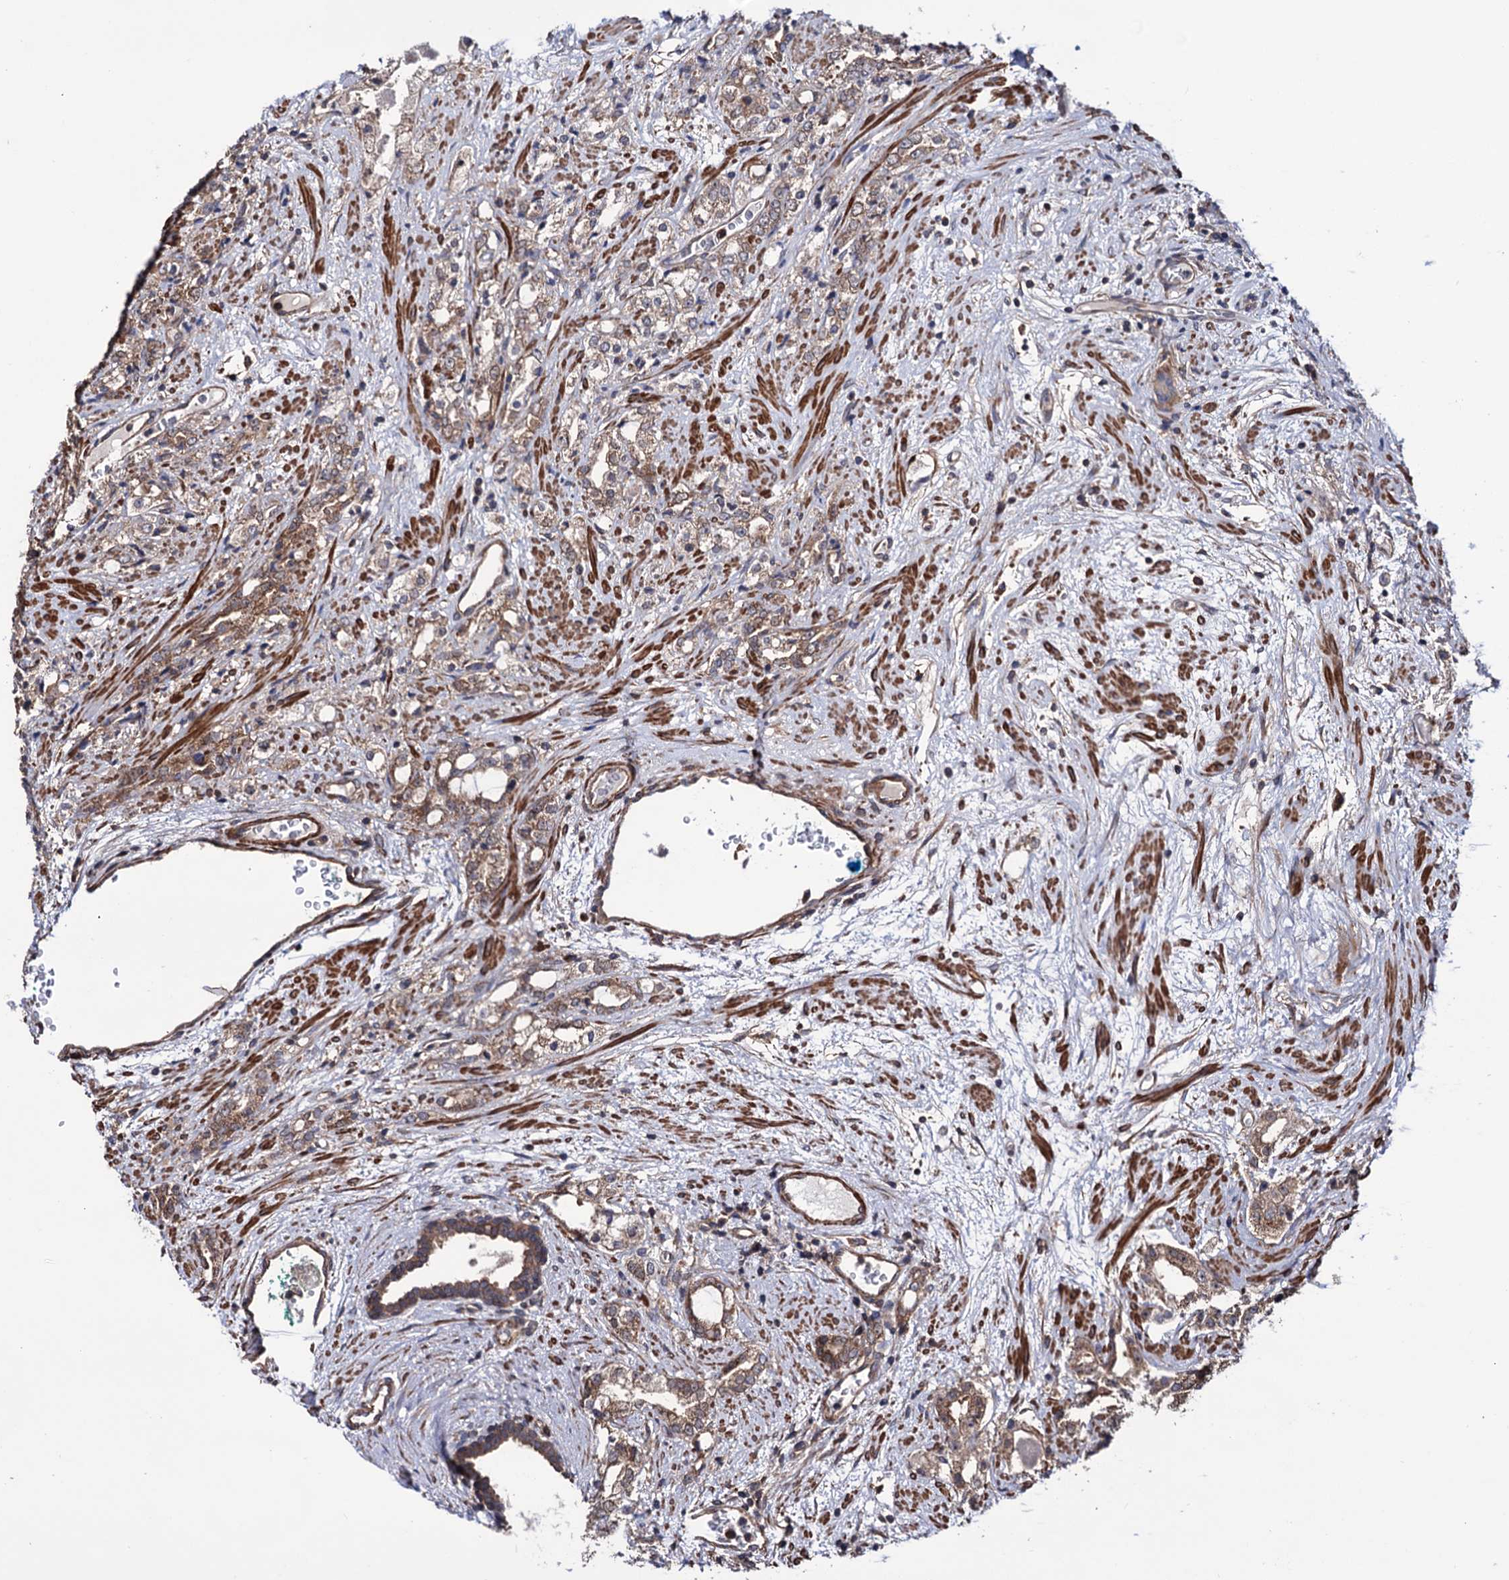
{"staining": {"intensity": "moderate", "quantity": "25%-75%", "location": "cytoplasmic/membranous"}, "tissue": "prostate cancer", "cell_type": "Tumor cells", "image_type": "cancer", "snomed": [{"axis": "morphology", "description": "Adenocarcinoma, High grade"}, {"axis": "topography", "description": "Prostate"}], "caption": "Immunohistochemical staining of prostate cancer (high-grade adenocarcinoma) shows medium levels of moderate cytoplasmic/membranous protein positivity in approximately 25%-75% of tumor cells.", "gene": "FERMT2", "patient": {"sex": "male", "age": 64}}